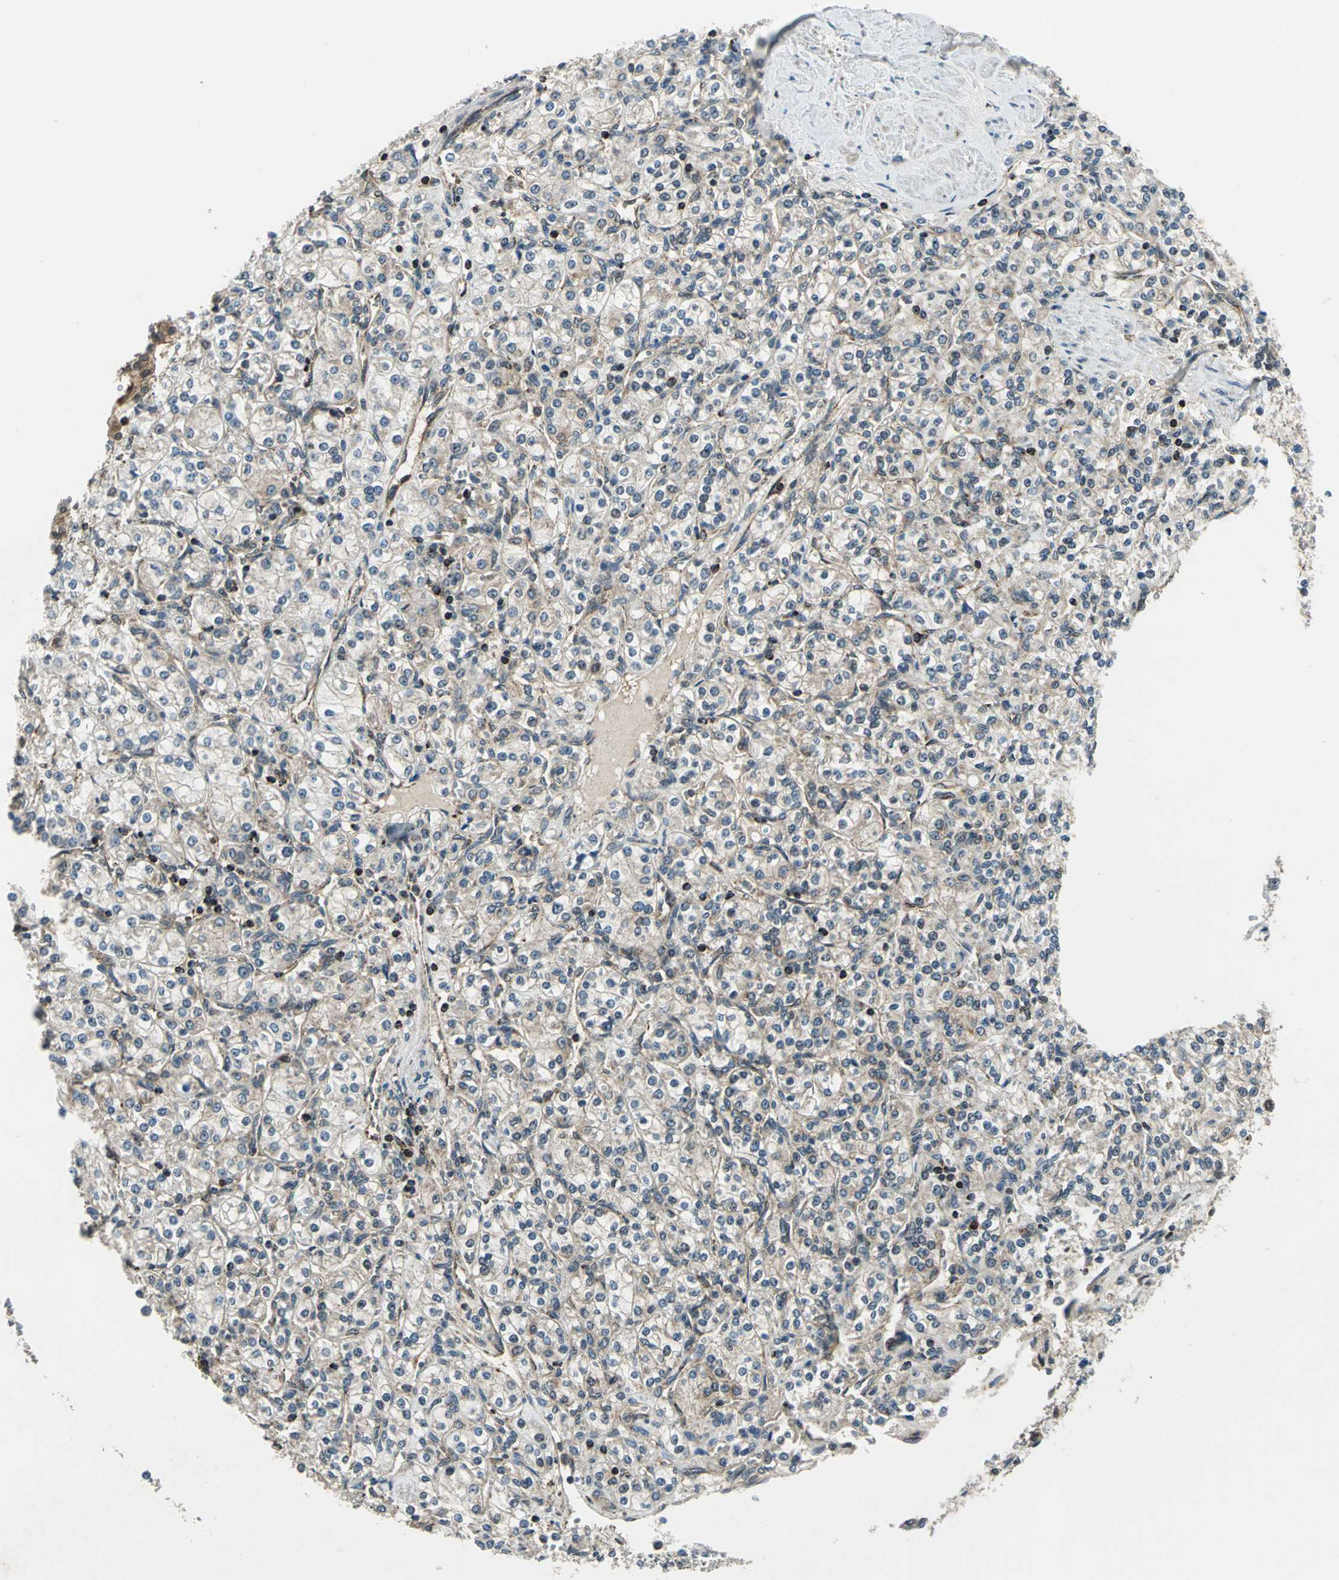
{"staining": {"intensity": "weak", "quantity": ">75%", "location": "cytoplasmic/membranous"}, "tissue": "renal cancer", "cell_type": "Tumor cells", "image_type": "cancer", "snomed": [{"axis": "morphology", "description": "Adenocarcinoma, NOS"}, {"axis": "topography", "description": "Kidney"}], "caption": "Renal adenocarcinoma stained for a protein (brown) reveals weak cytoplasmic/membranous positive expression in about >75% of tumor cells.", "gene": "NUDT2", "patient": {"sex": "male", "age": 77}}